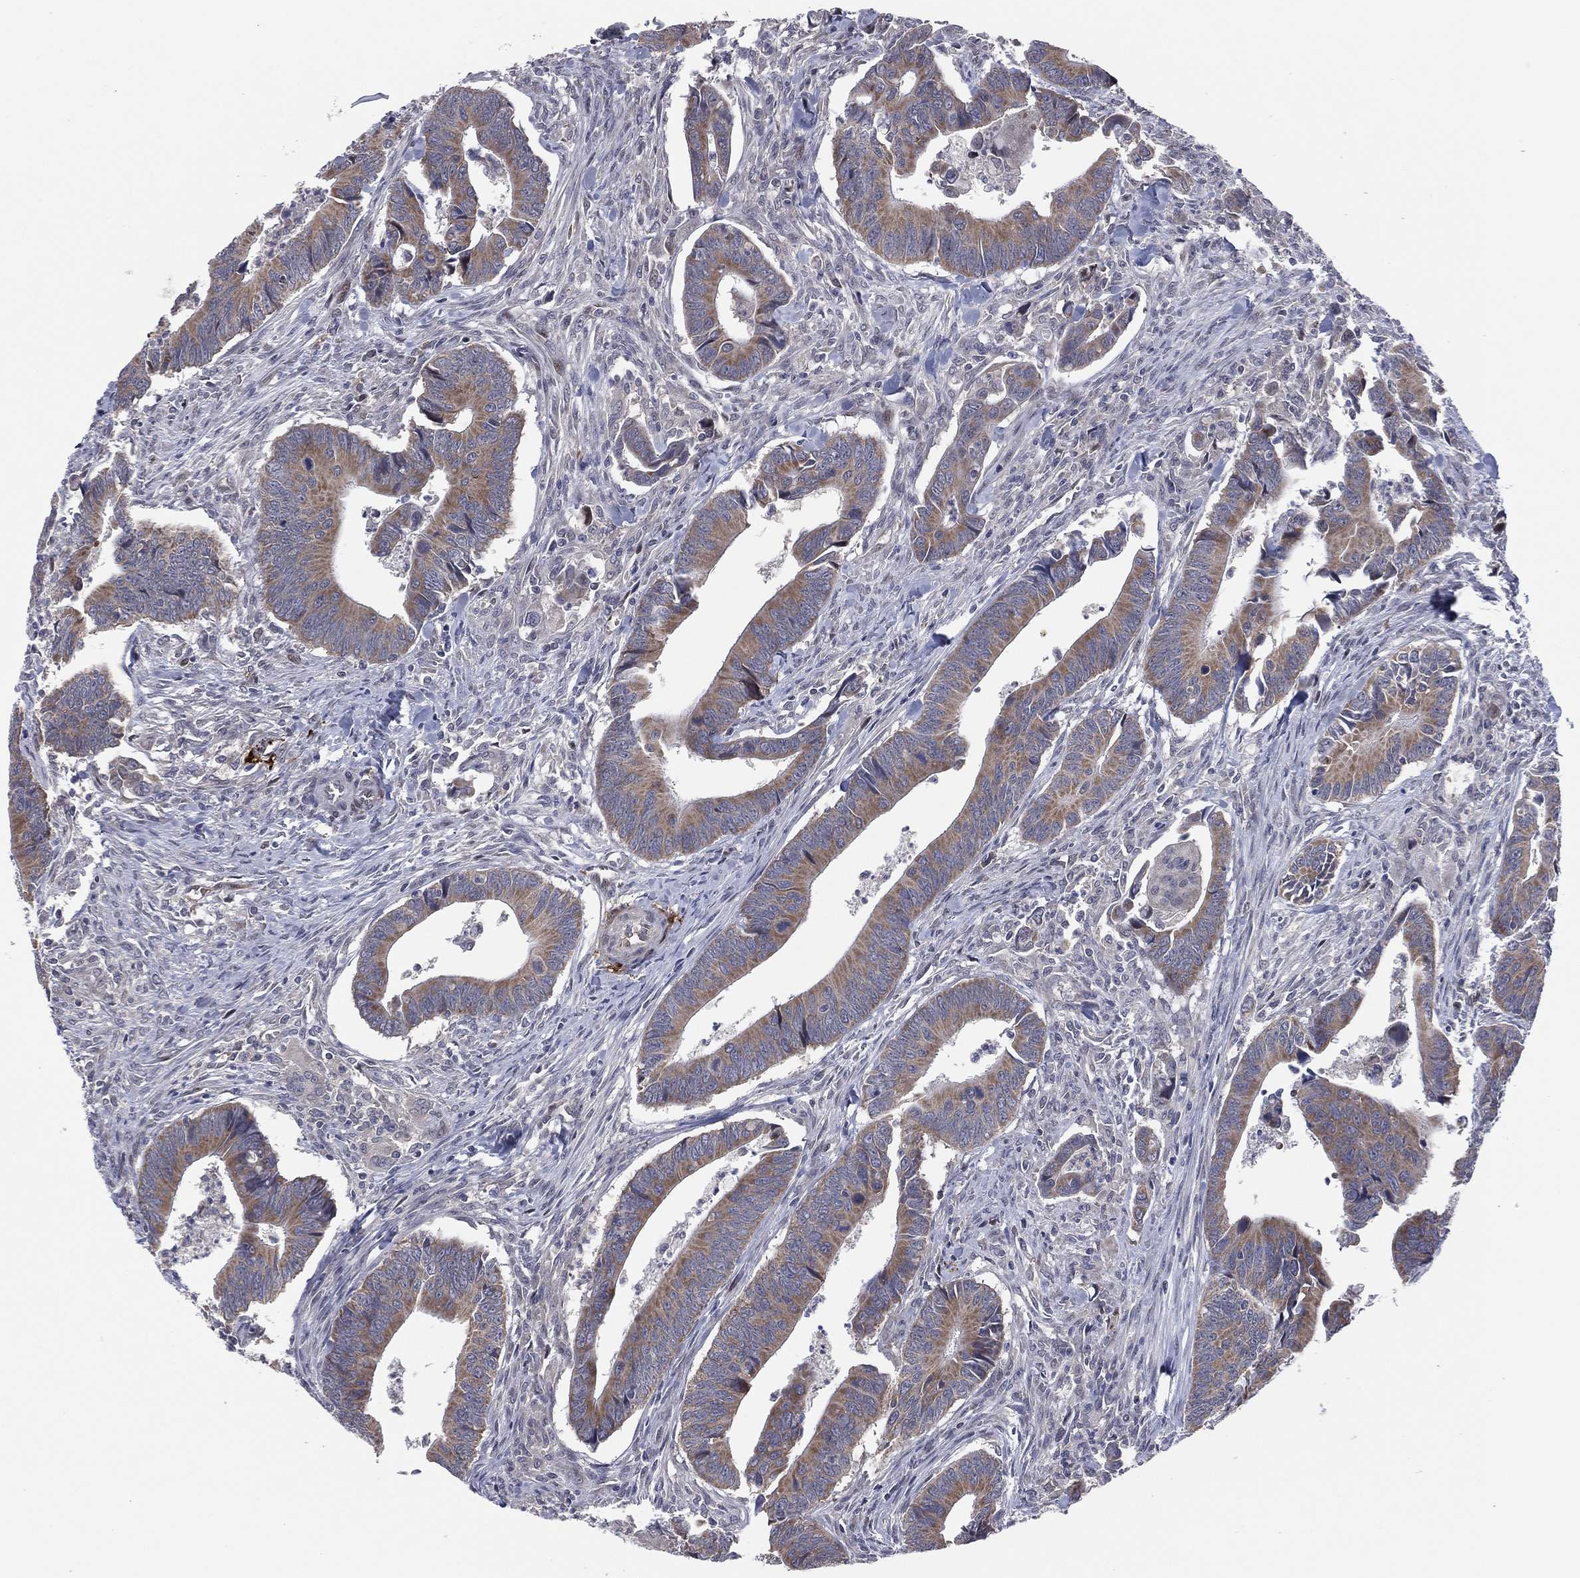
{"staining": {"intensity": "moderate", "quantity": "25%-75%", "location": "cytoplasmic/membranous"}, "tissue": "colorectal cancer", "cell_type": "Tumor cells", "image_type": "cancer", "snomed": [{"axis": "morphology", "description": "Adenocarcinoma, NOS"}, {"axis": "topography", "description": "Rectum"}], "caption": "Colorectal adenocarcinoma tissue displays moderate cytoplasmic/membranous staining in approximately 25%-75% of tumor cells, visualized by immunohistochemistry.", "gene": "SNCG", "patient": {"sex": "male", "age": 67}}